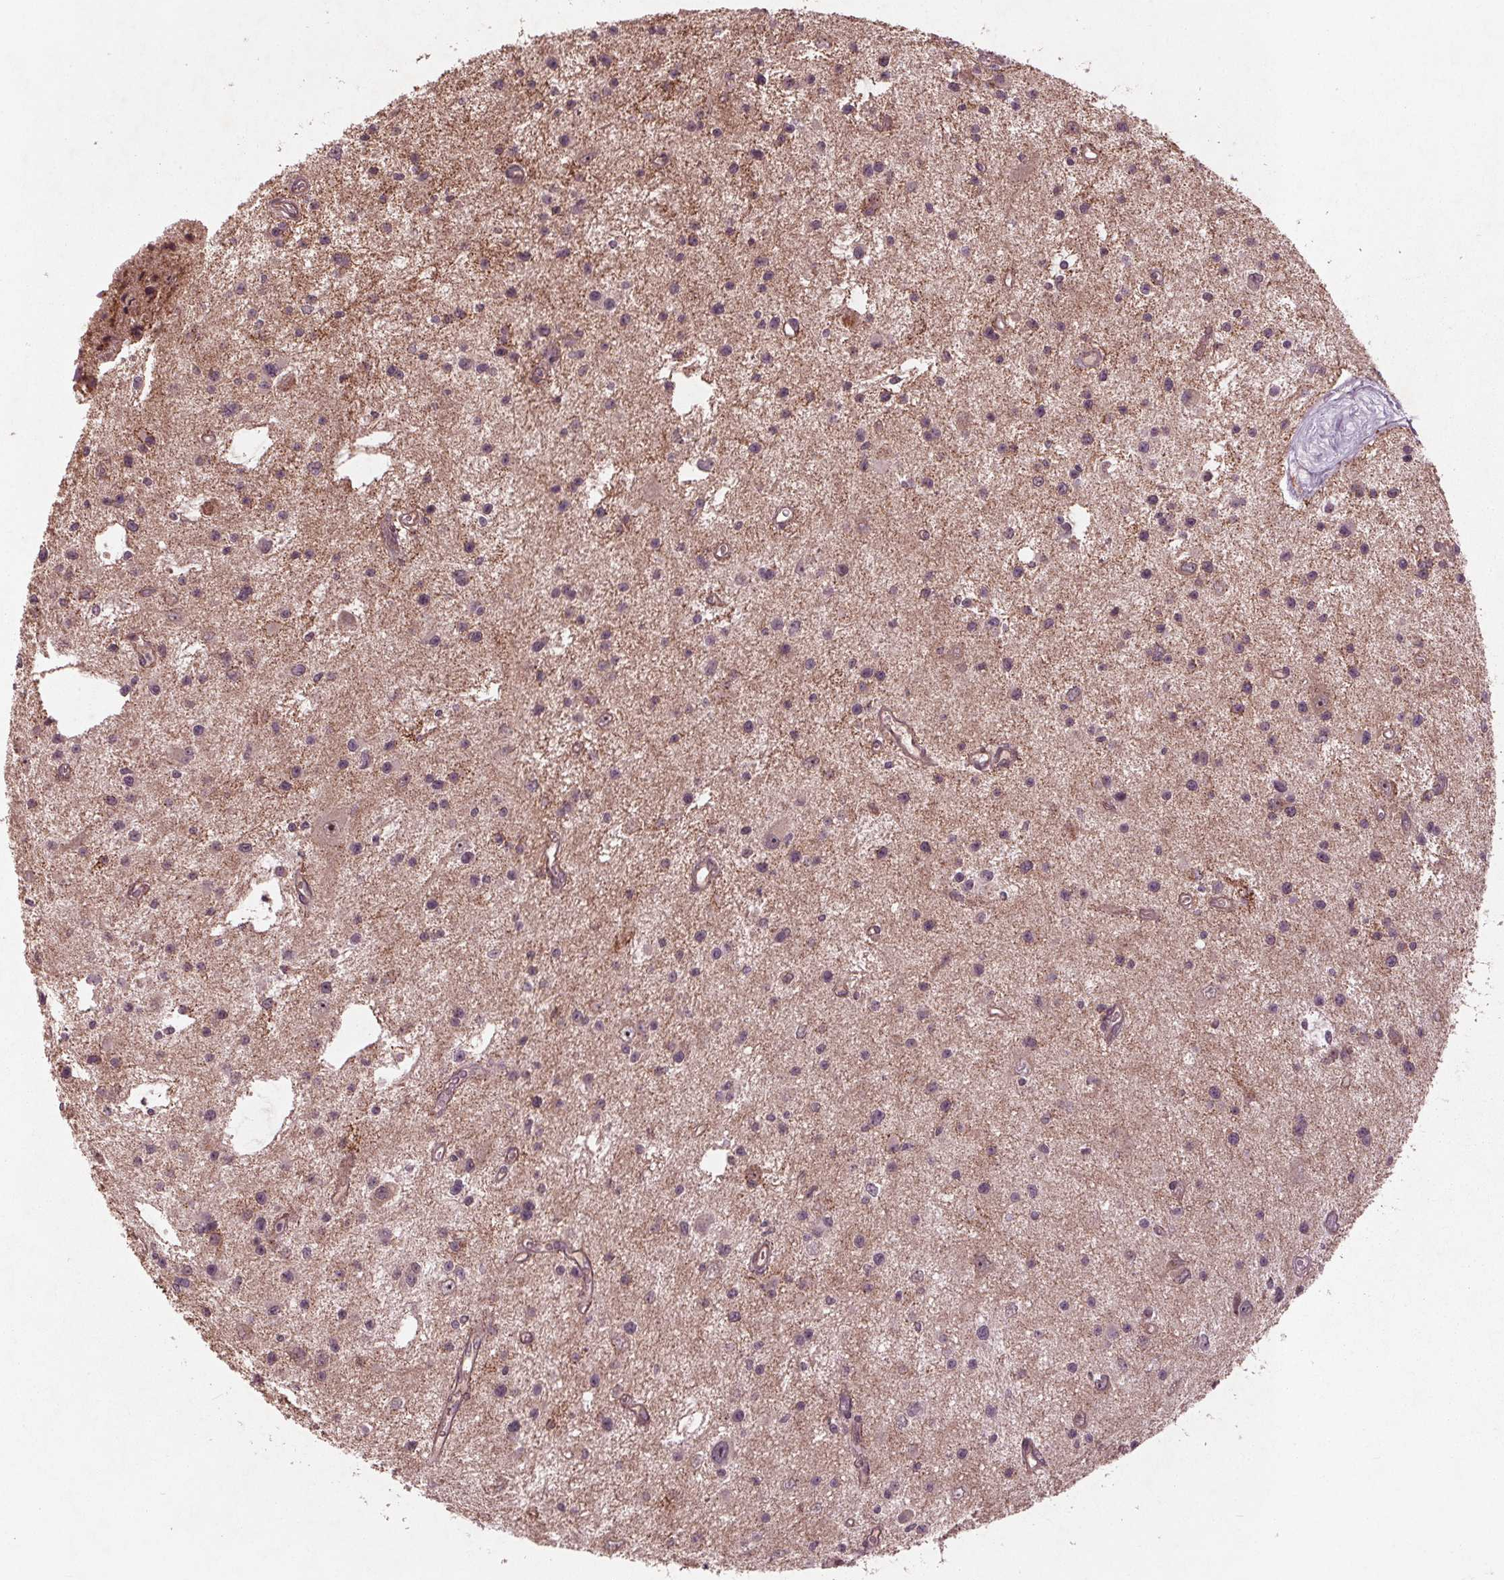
{"staining": {"intensity": "weak", "quantity": "<25%", "location": "cytoplasmic/membranous"}, "tissue": "glioma", "cell_type": "Tumor cells", "image_type": "cancer", "snomed": [{"axis": "morphology", "description": "Glioma, malignant, Low grade"}, {"axis": "topography", "description": "Brain"}], "caption": "Tumor cells show no significant staining in low-grade glioma (malignant).", "gene": "CDKL4", "patient": {"sex": "male", "age": 43}}